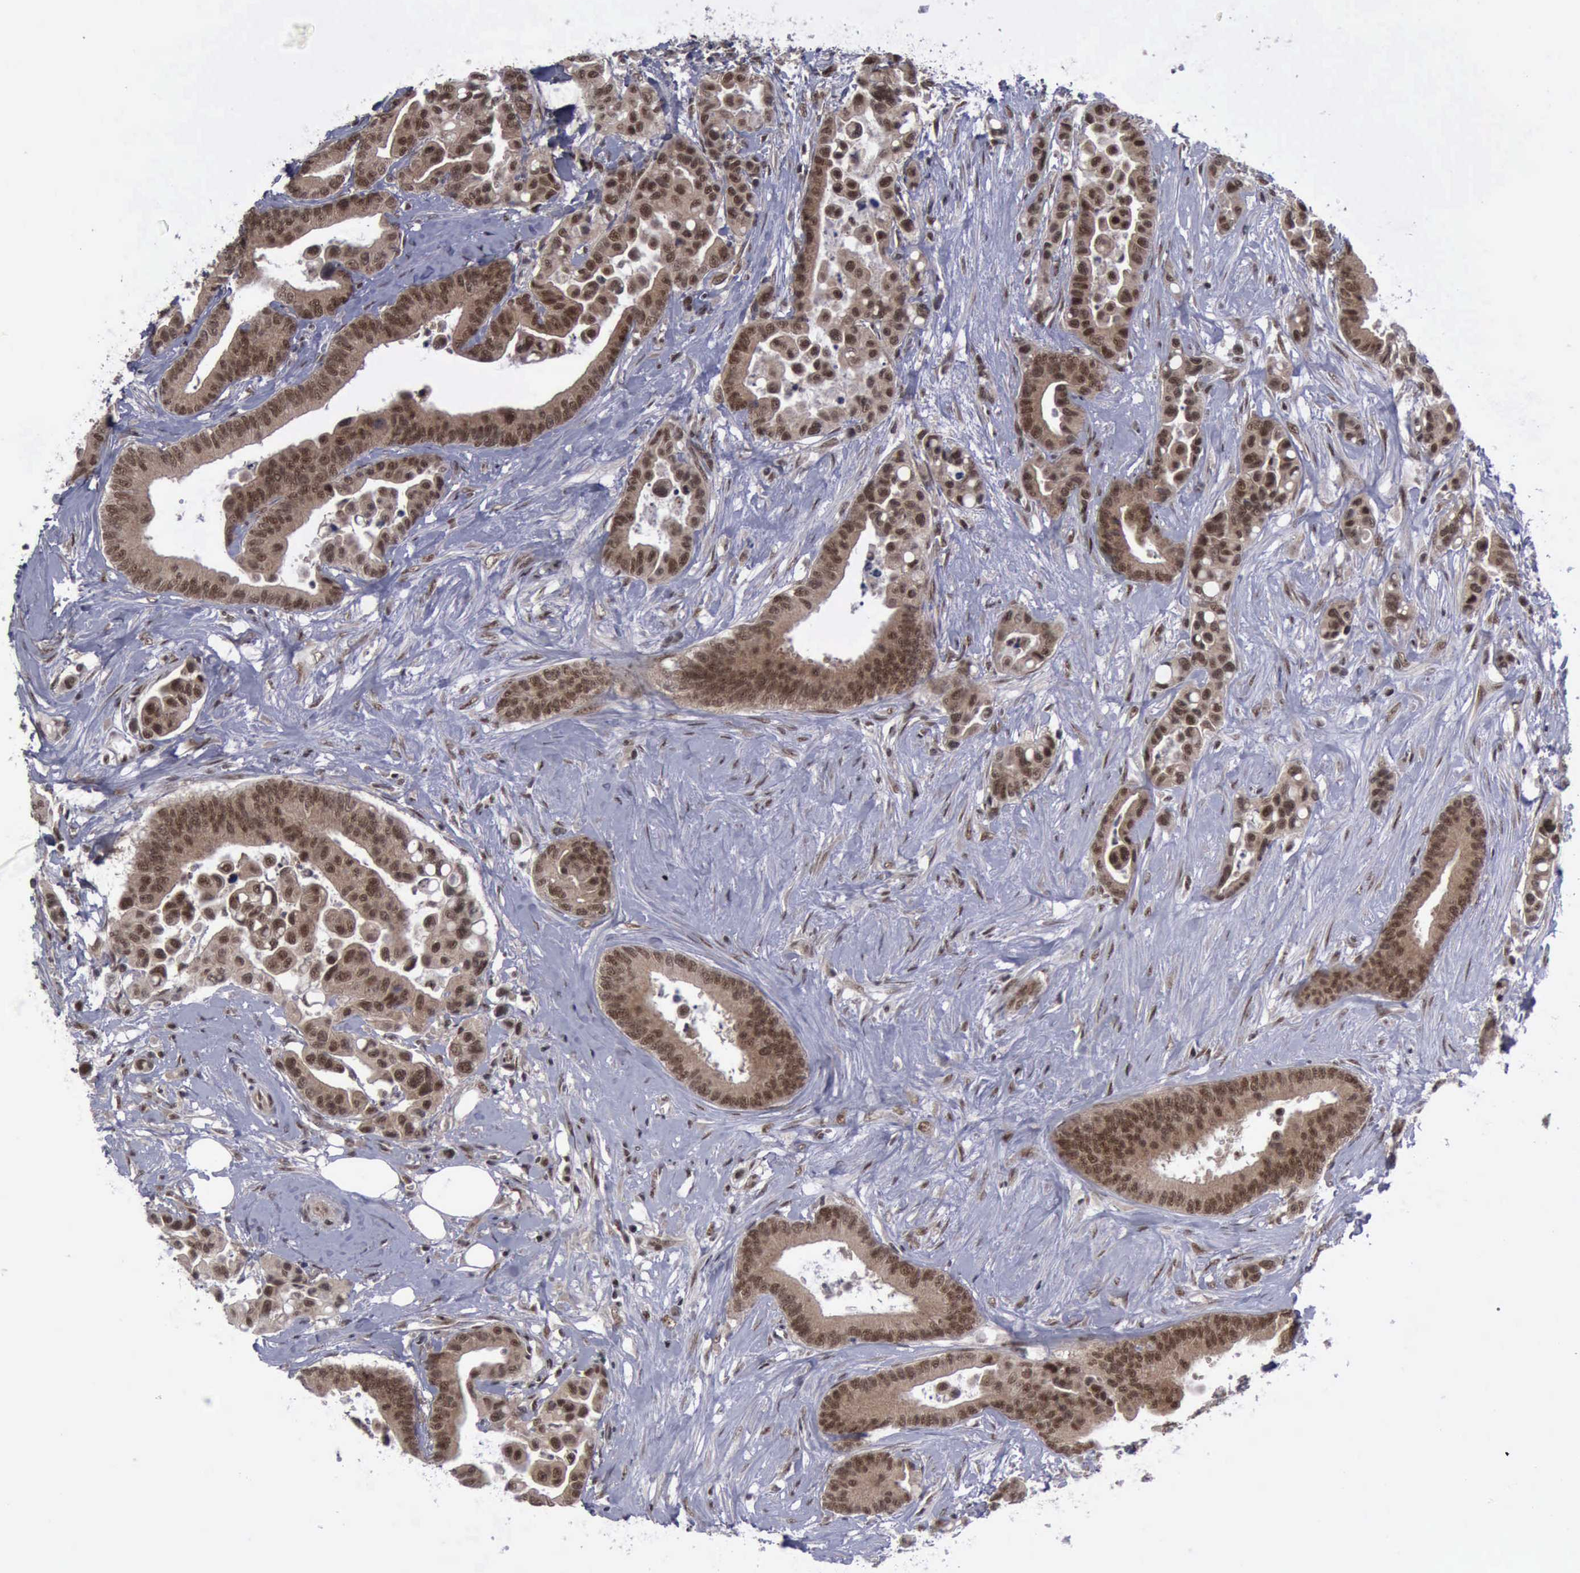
{"staining": {"intensity": "strong", "quantity": ">75%", "location": "cytoplasmic/membranous,nuclear"}, "tissue": "colorectal cancer", "cell_type": "Tumor cells", "image_type": "cancer", "snomed": [{"axis": "morphology", "description": "Adenocarcinoma, NOS"}, {"axis": "topography", "description": "Colon"}], "caption": "Immunohistochemistry micrograph of neoplastic tissue: human adenocarcinoma (colorectal) stained using IHC demonstrates high levels of strong protein expression localized specifically in the cytoplasmic/membranous and nuclear of tumor cells, appearing as a cytoplasmic/membranous and nuclear brown color.", "gene": "ATM", "patient": {"sex": "male", "age": 82}}